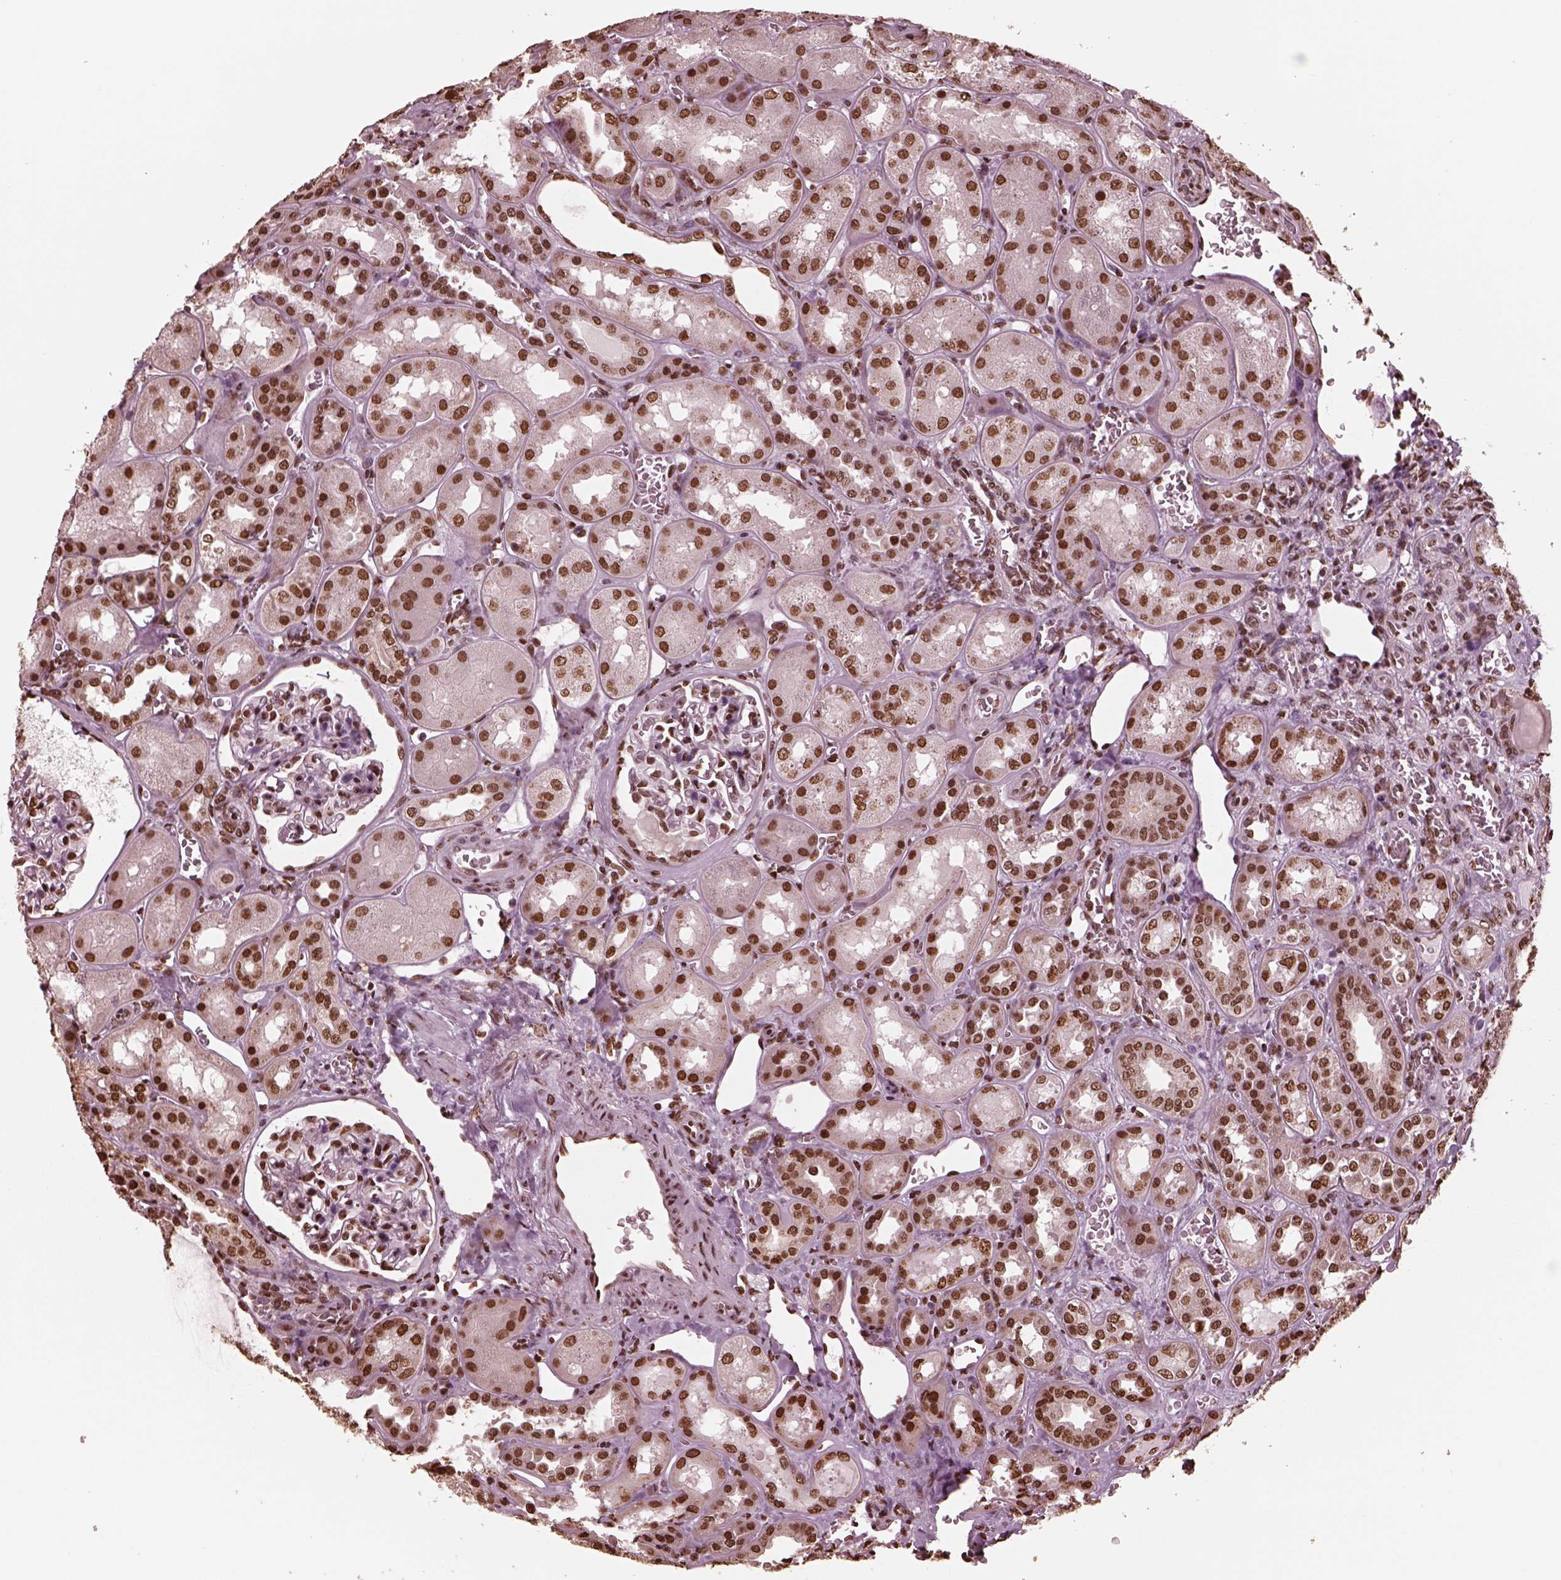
{"staining": {"intensity": "strong", "quantity": "25%-75%", "location": "nuclear"}, "tissue": "kidney", "cell_type": "Cells in glomeruli", "image_type": "normal", "snomed": [{"axis": "morphology", "description": "Normal tissue, NOS"}, {"axis": "topography", "description": "Kidney"}], "caption": "Strong nuclear expression is appreciated in about 25%-75% of cells in glomeruli in benign kidney. (DAB IHC with brightfield microscopy, high magnification).", "gene": "NSD1", "patient": {"sex": "male", "age": 73}}